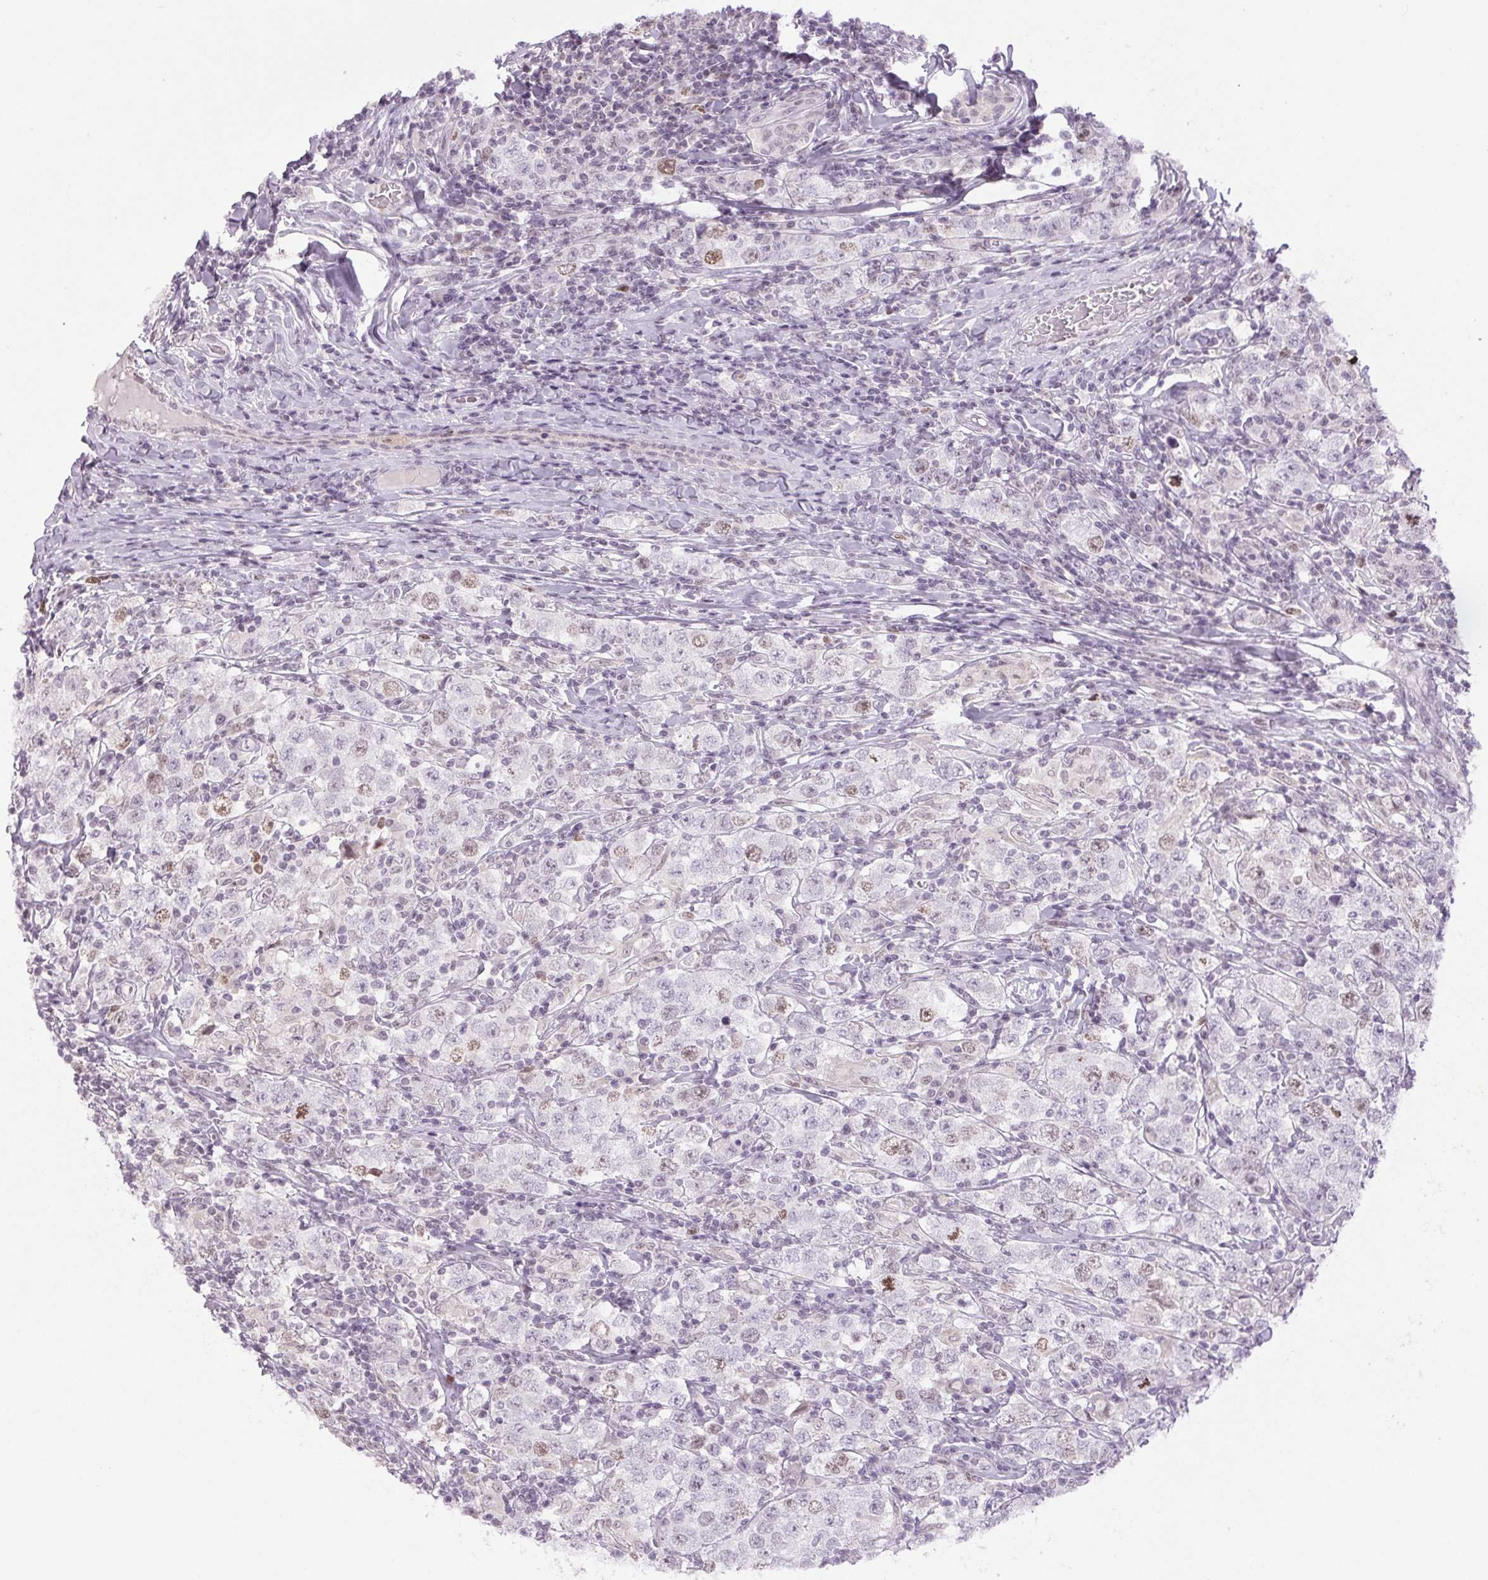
{"staining": {"intensity": "moderate", "quantity": "<25%", "location": "nuclear"}, "tissue": "testis cancer", "cell_type": "Tumor cells", "image_type": "cancer", "snomed": [{"axis": "morphology", "description": "Seminoma, NOS"}, {"axis": "morphology", "description": "Carcinoma, Embryonal, NOS"}, {"axis": "topography", "description": "Testis"}], "caption": "Immunohistochemical staining of testis cancer reveals low levels of moderate nuclear protein positivity in about <25% of tumor cells.", "gene": "SMIM6", "patient": {"sex": "male", "age": 41}}